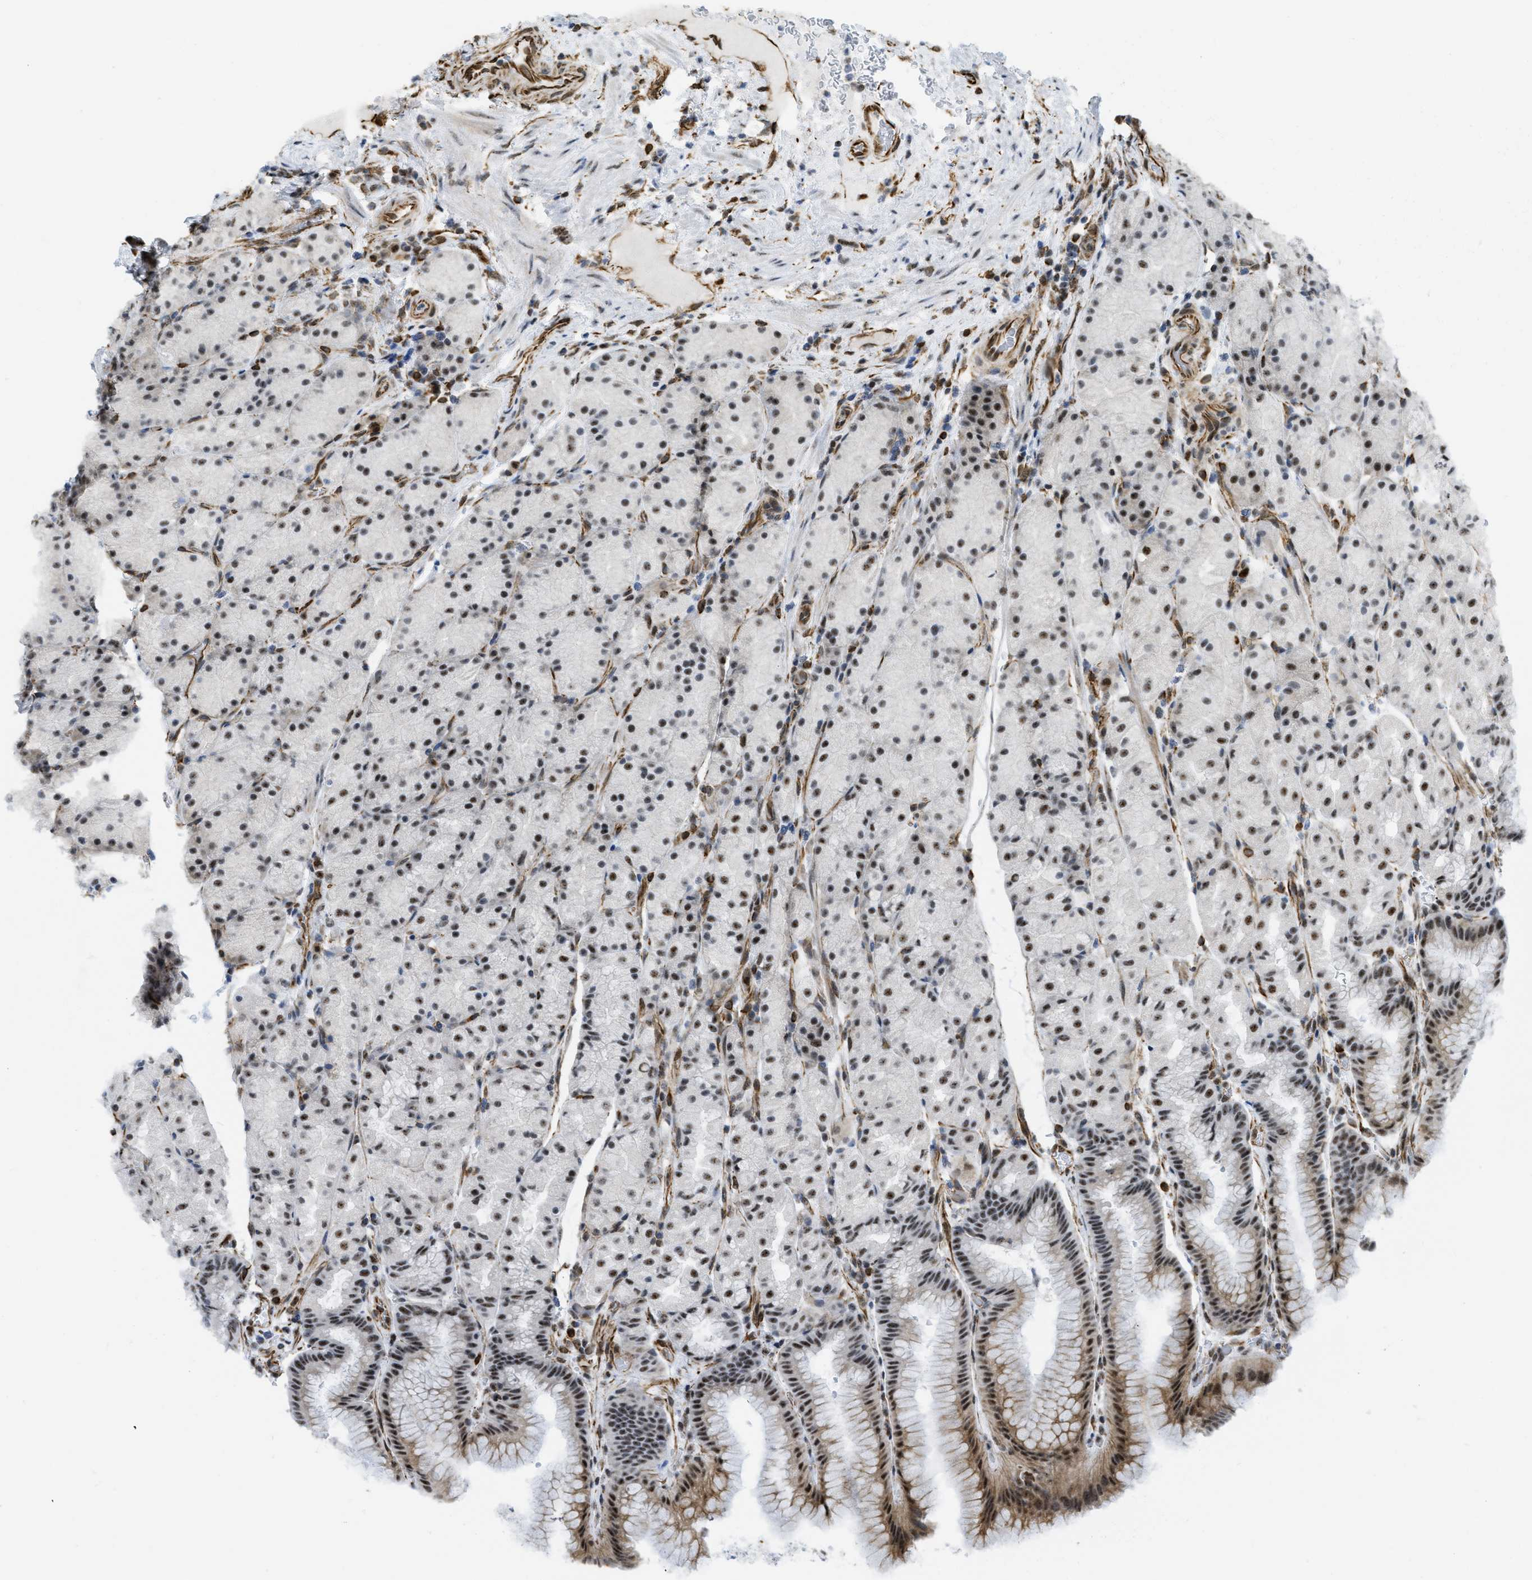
{"staining": {"intensity": "moderate", "quantity": ">75%", "location": "nuclear"}, "tissue": "stomach", "cell_type": "Glandular cells", "image_type": "normal", "snomed": [{"axis": "morphology", "description": "Normal tissue, NOS"}, {"axis": "morphology", "description": "Carcinoid, malignant, NOS"}, {"axis": "topography", "description": "Stomach, upper"}], "caption": "Immunohistochemical staining of normal human stomach demonstrates >75% levels of moderate nuclear protein expression in about >75% of glandular cells.", "gene": "LRRC8B", "patient": {"sex": "male", "age": 39}}